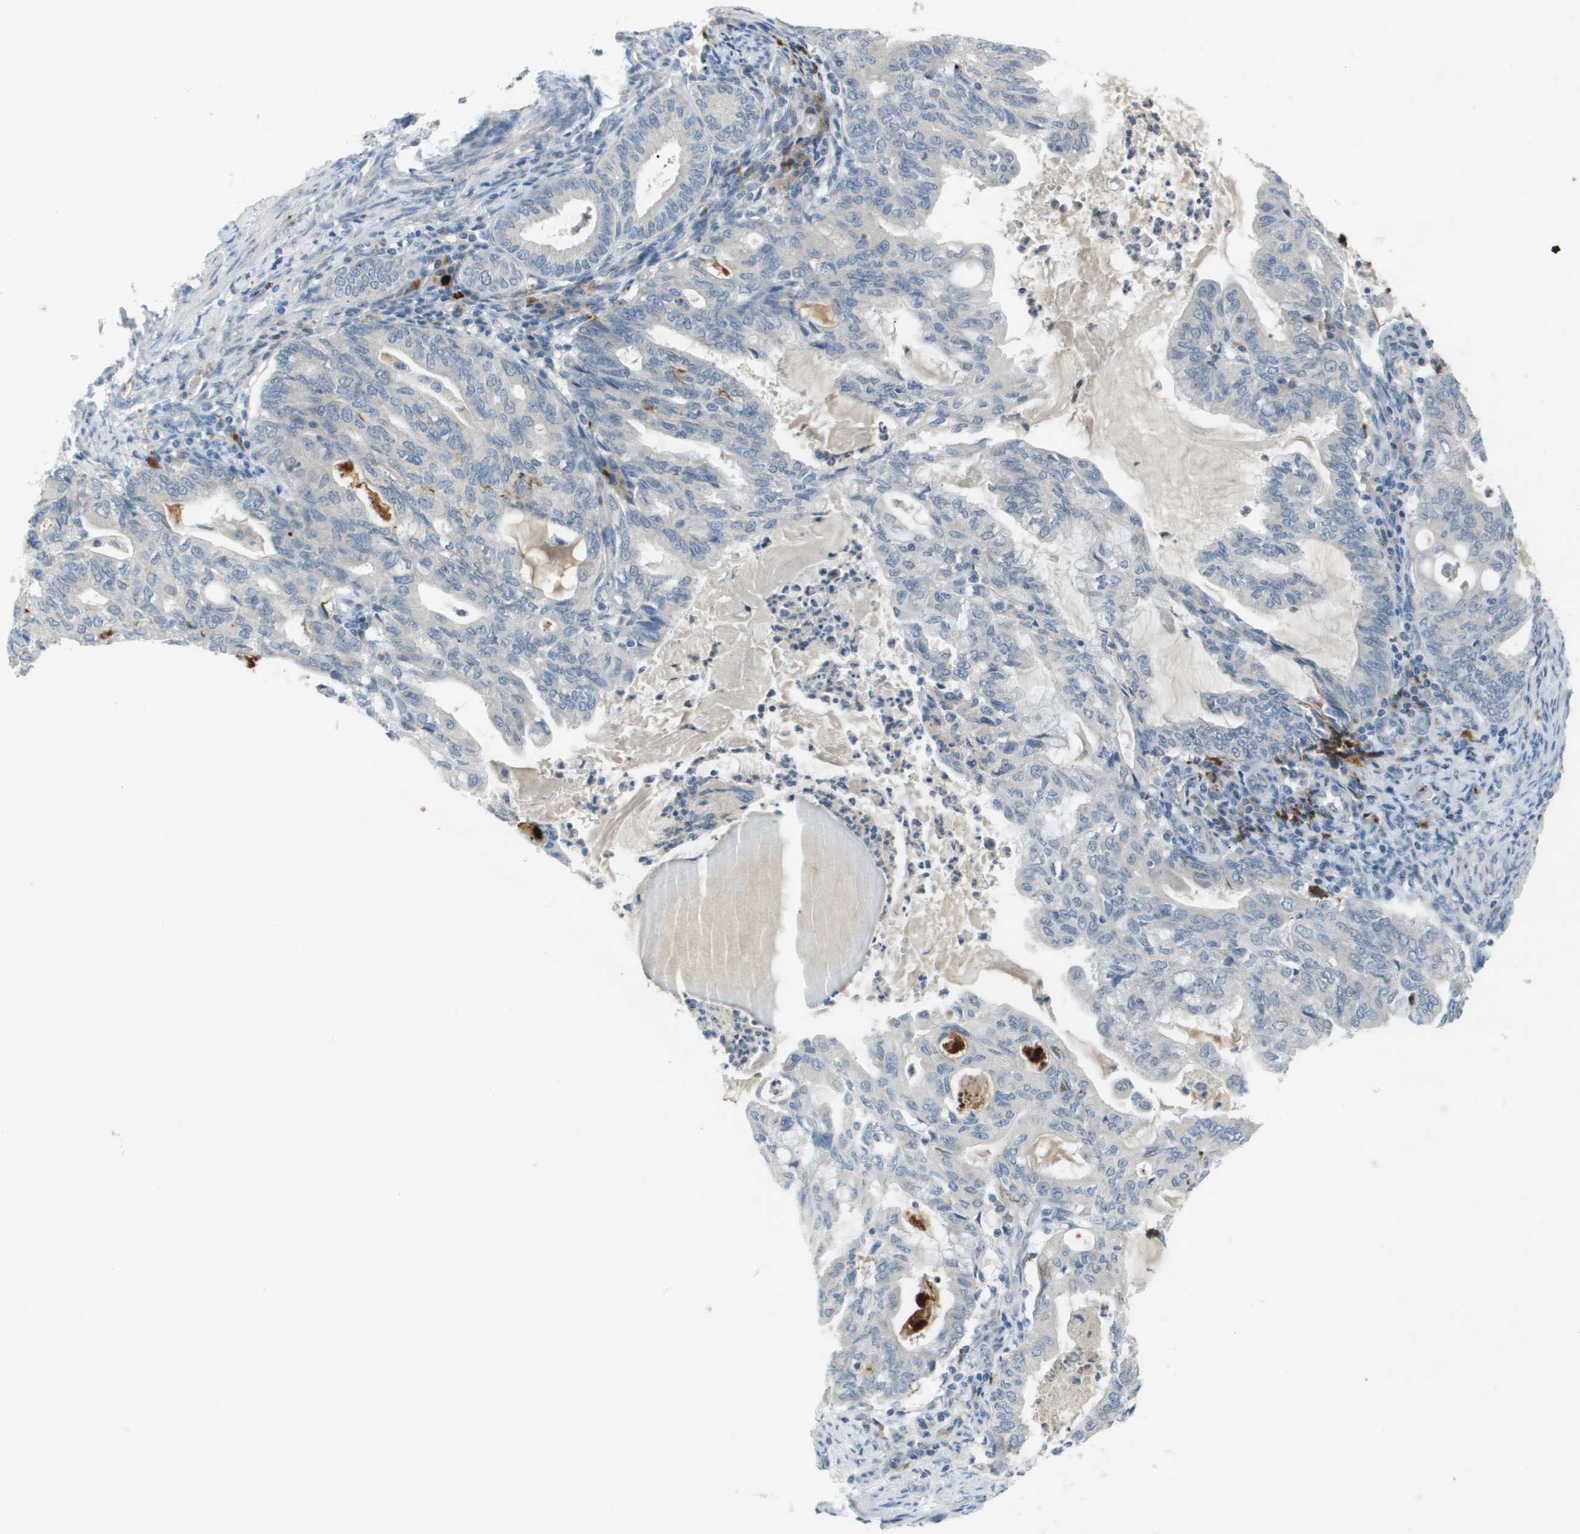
{"staining": {"intensity": "negative", "quantity": "none", "location": "none"}, "tissue": "endometrial cancer", "cell_type": "Tumor cells", "image_type": "cancer", "snomed": [{"axis": "morphology", "description": "Adenocarcinoma, NOS"}, {"axis": "topography", "description": "Endometrium"}], "caption": "Human endometrial adenocarcinoma stained for a protein using IHC displays no expression in tumor cells.", "gene": "VTN", "patient": {"sex": "female", "age": 86}}